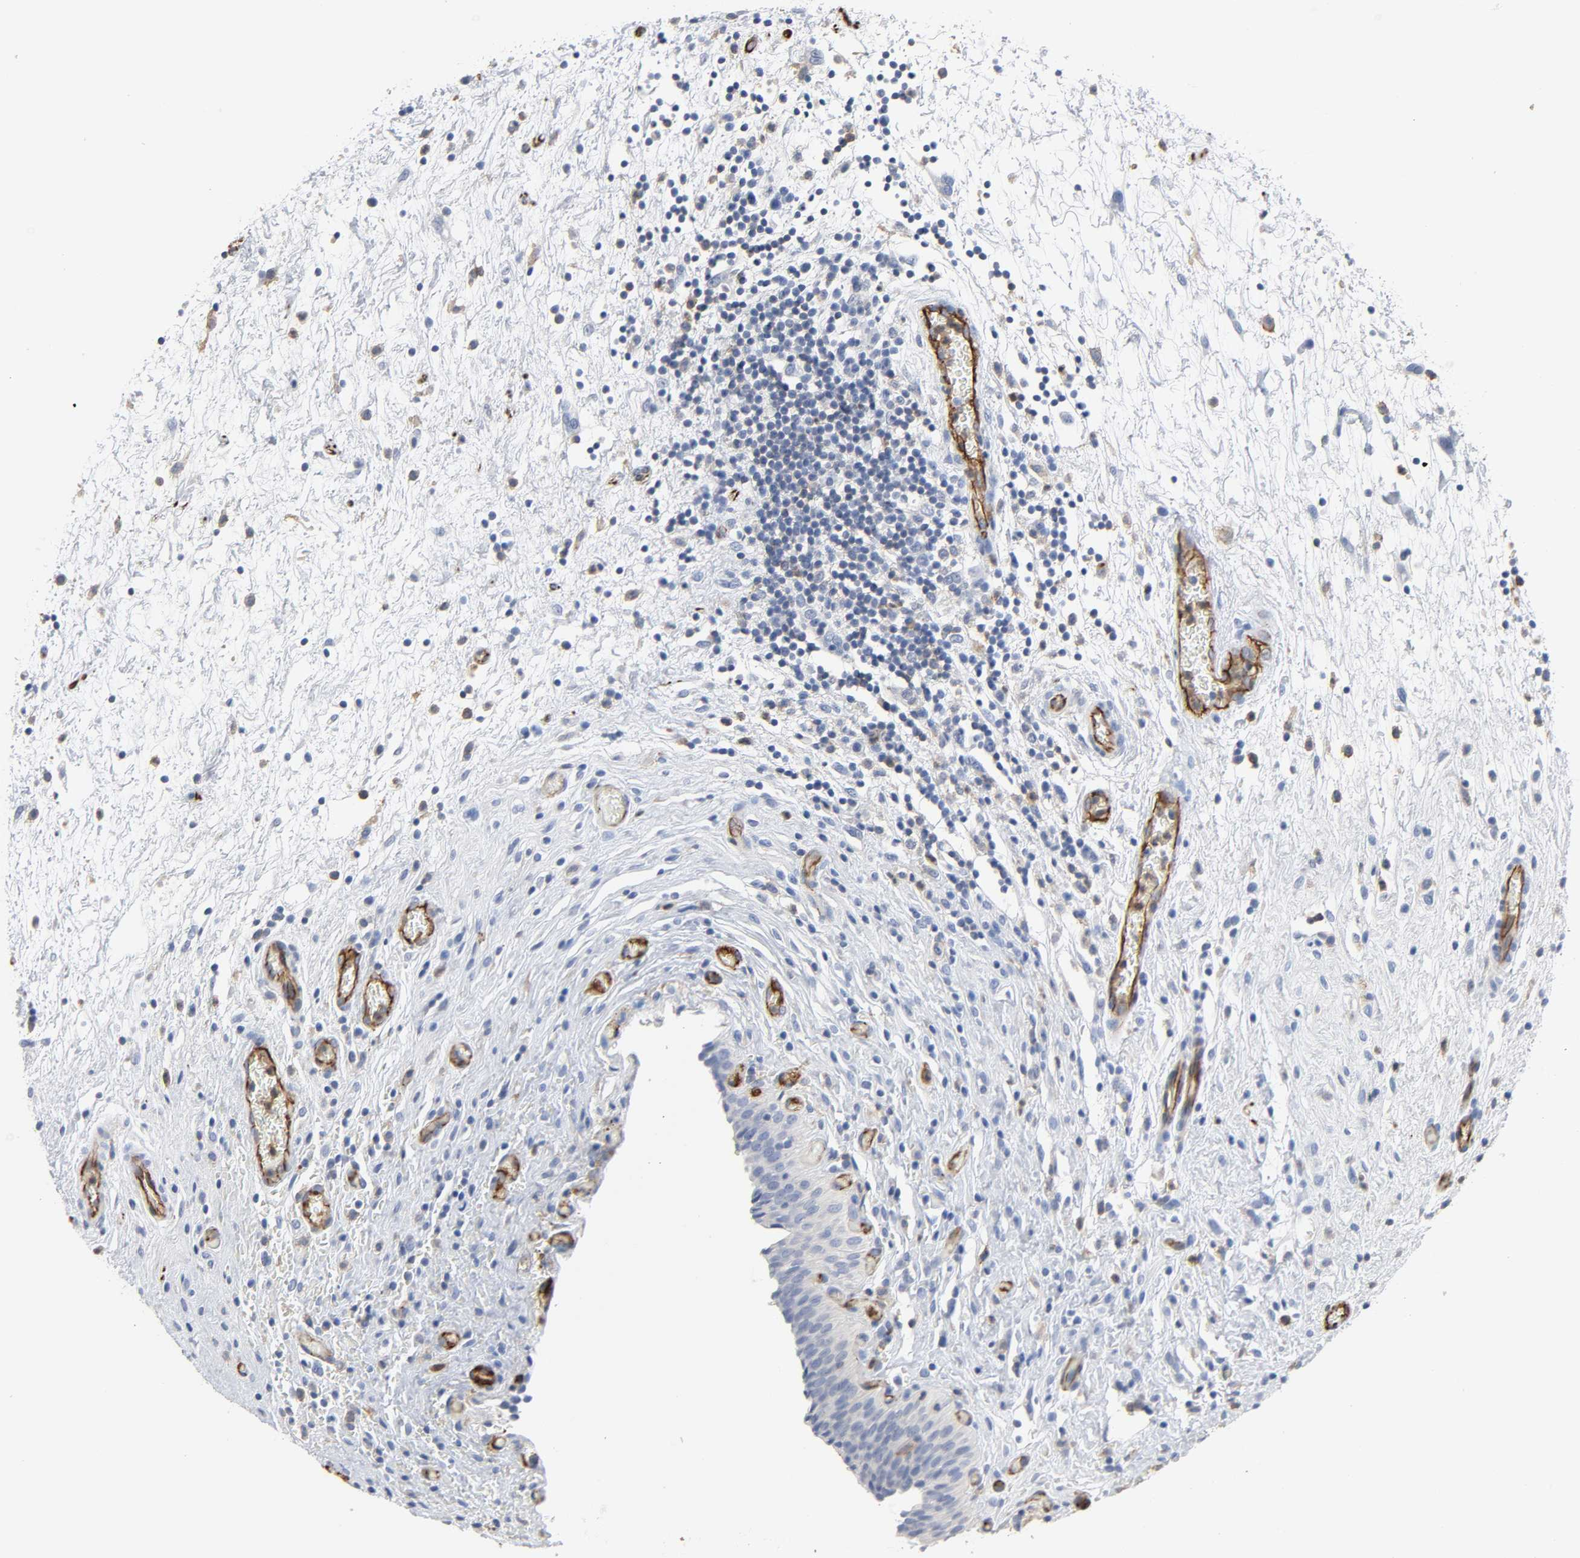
{"staining": {"intensity": "negative", "quantity": "none", "location": "none"}, "tissue": "urinary bladder", "cell_type": "Urothelial cells", "image_type": "normal", "snomed": [{"axis": "morphology", "description": "Normal tissue, NOS"}, {"axis": "topography", "description": "Urinary bladder"}], "caption": "DAB immunohistochemical staining of benign urinary bladder displays no significant positivity in urothelial cells.", "gene": "PECAM1", "patient": {"sex": "male", "age": 51}}